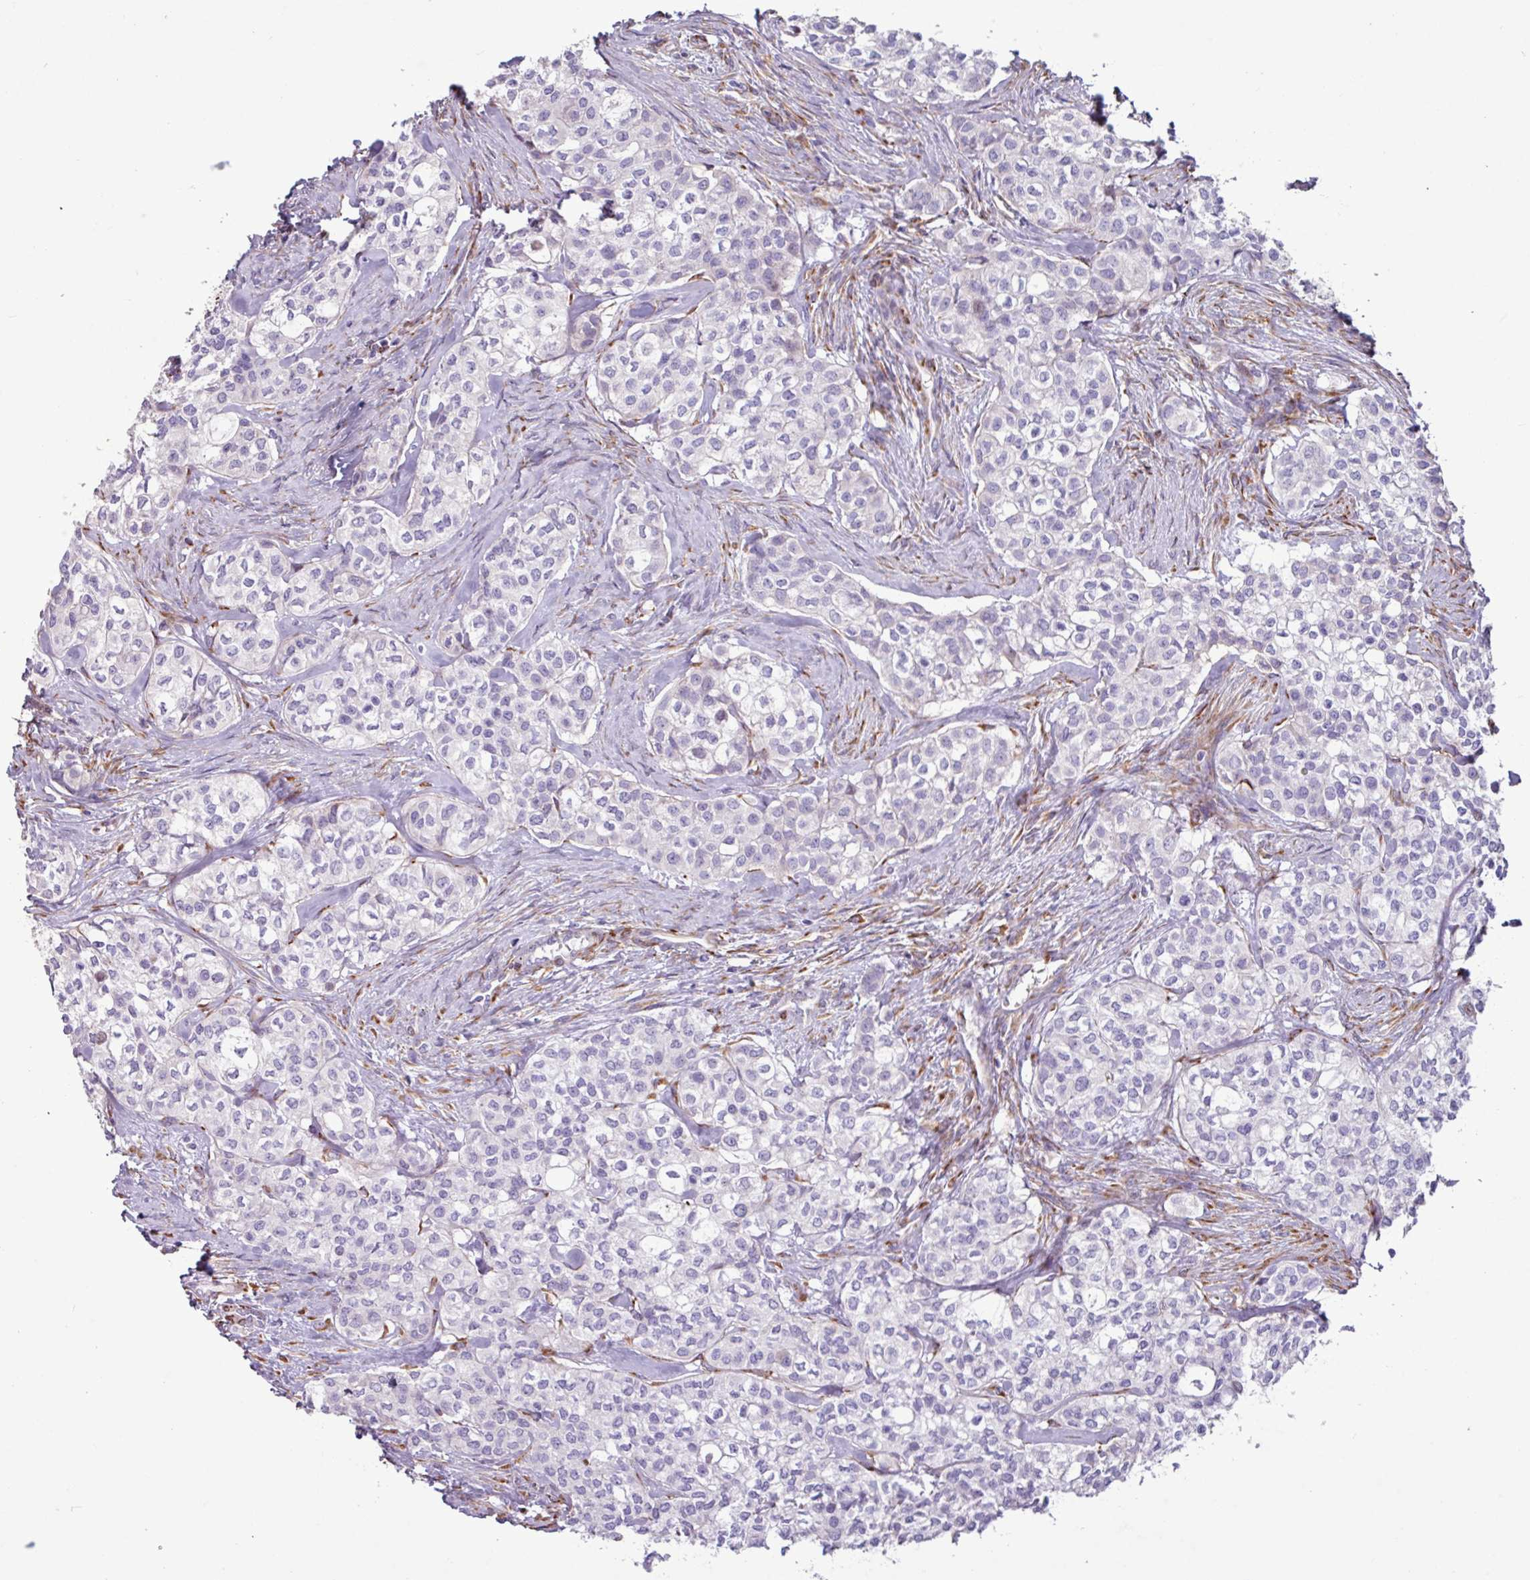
{"staining": {"intensity": "negative", "quantity": "none", "location": "none"}, "tissue": "head and neck cancer", "cell_type": "Tumor cells", "image_type": "cancer", "snomed": [{"axis": "morphology", "description": "Adenocarcinoma, NOS"}, {"axis": "topography", "description": "Head-Neck"}], "caption": "Tumor cells show no significant positivity in adenocarcinoma (head and neck).", "gene": "PPP1R35", "patient": {"sex": "male", "age": 81}}